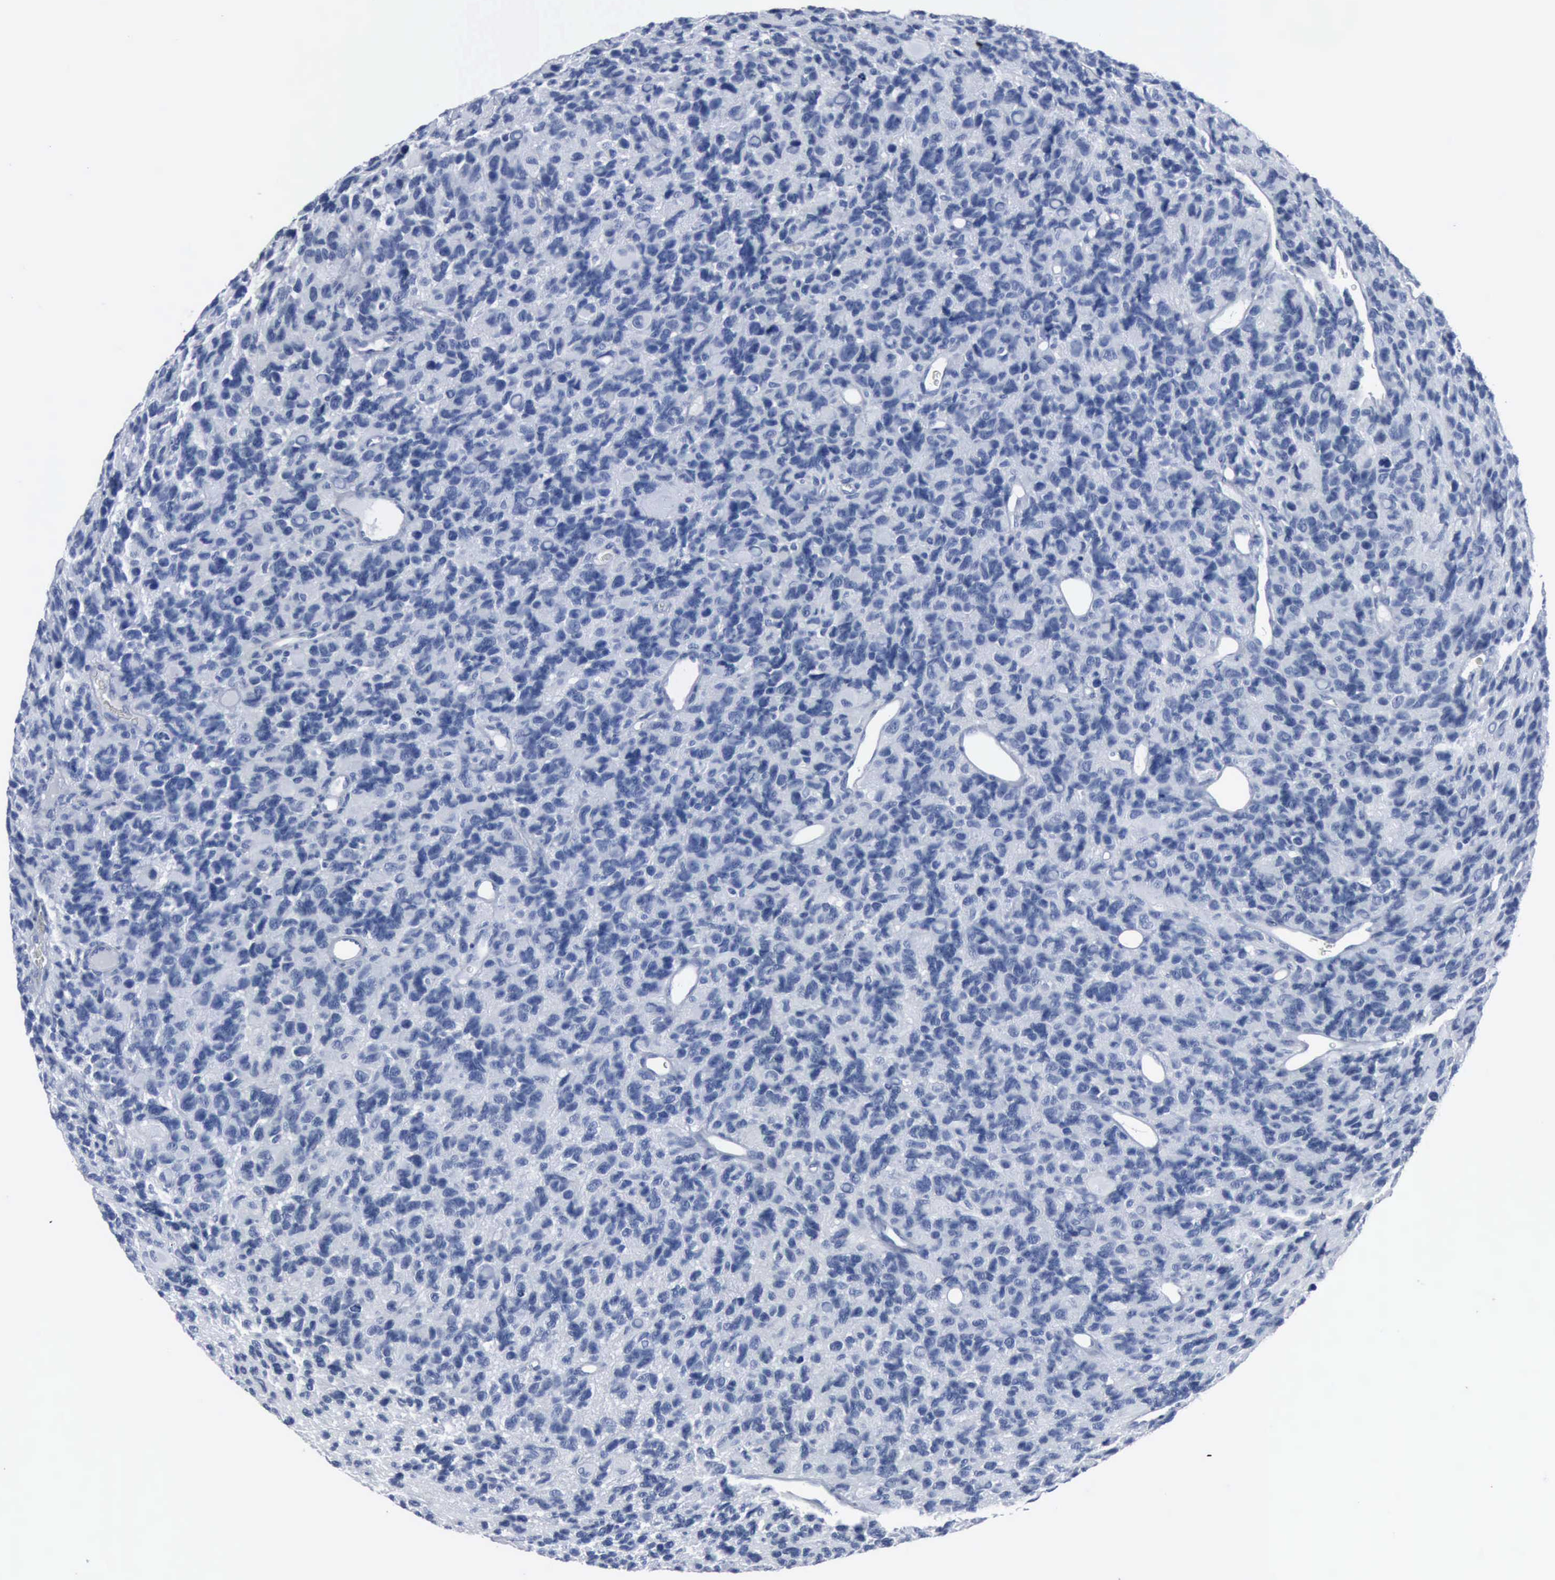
{"staining": {"intensity": "negative", "quantity": "none", "location": "none"}, "tissue": "glioma", "cell_type": "Tumor cells", "image_type": "cancer", "snomed": [{"axis": "morphology", "description": "Glioma, malignant, High grade"}, {"axis": "topography", "description": "Brain"}], "caption": "A micrograph of glioma stained for a protein reveals no brown staining in tumor cells.", "gene": "DMD", "patient": {"sex": "male", "age": 77}}